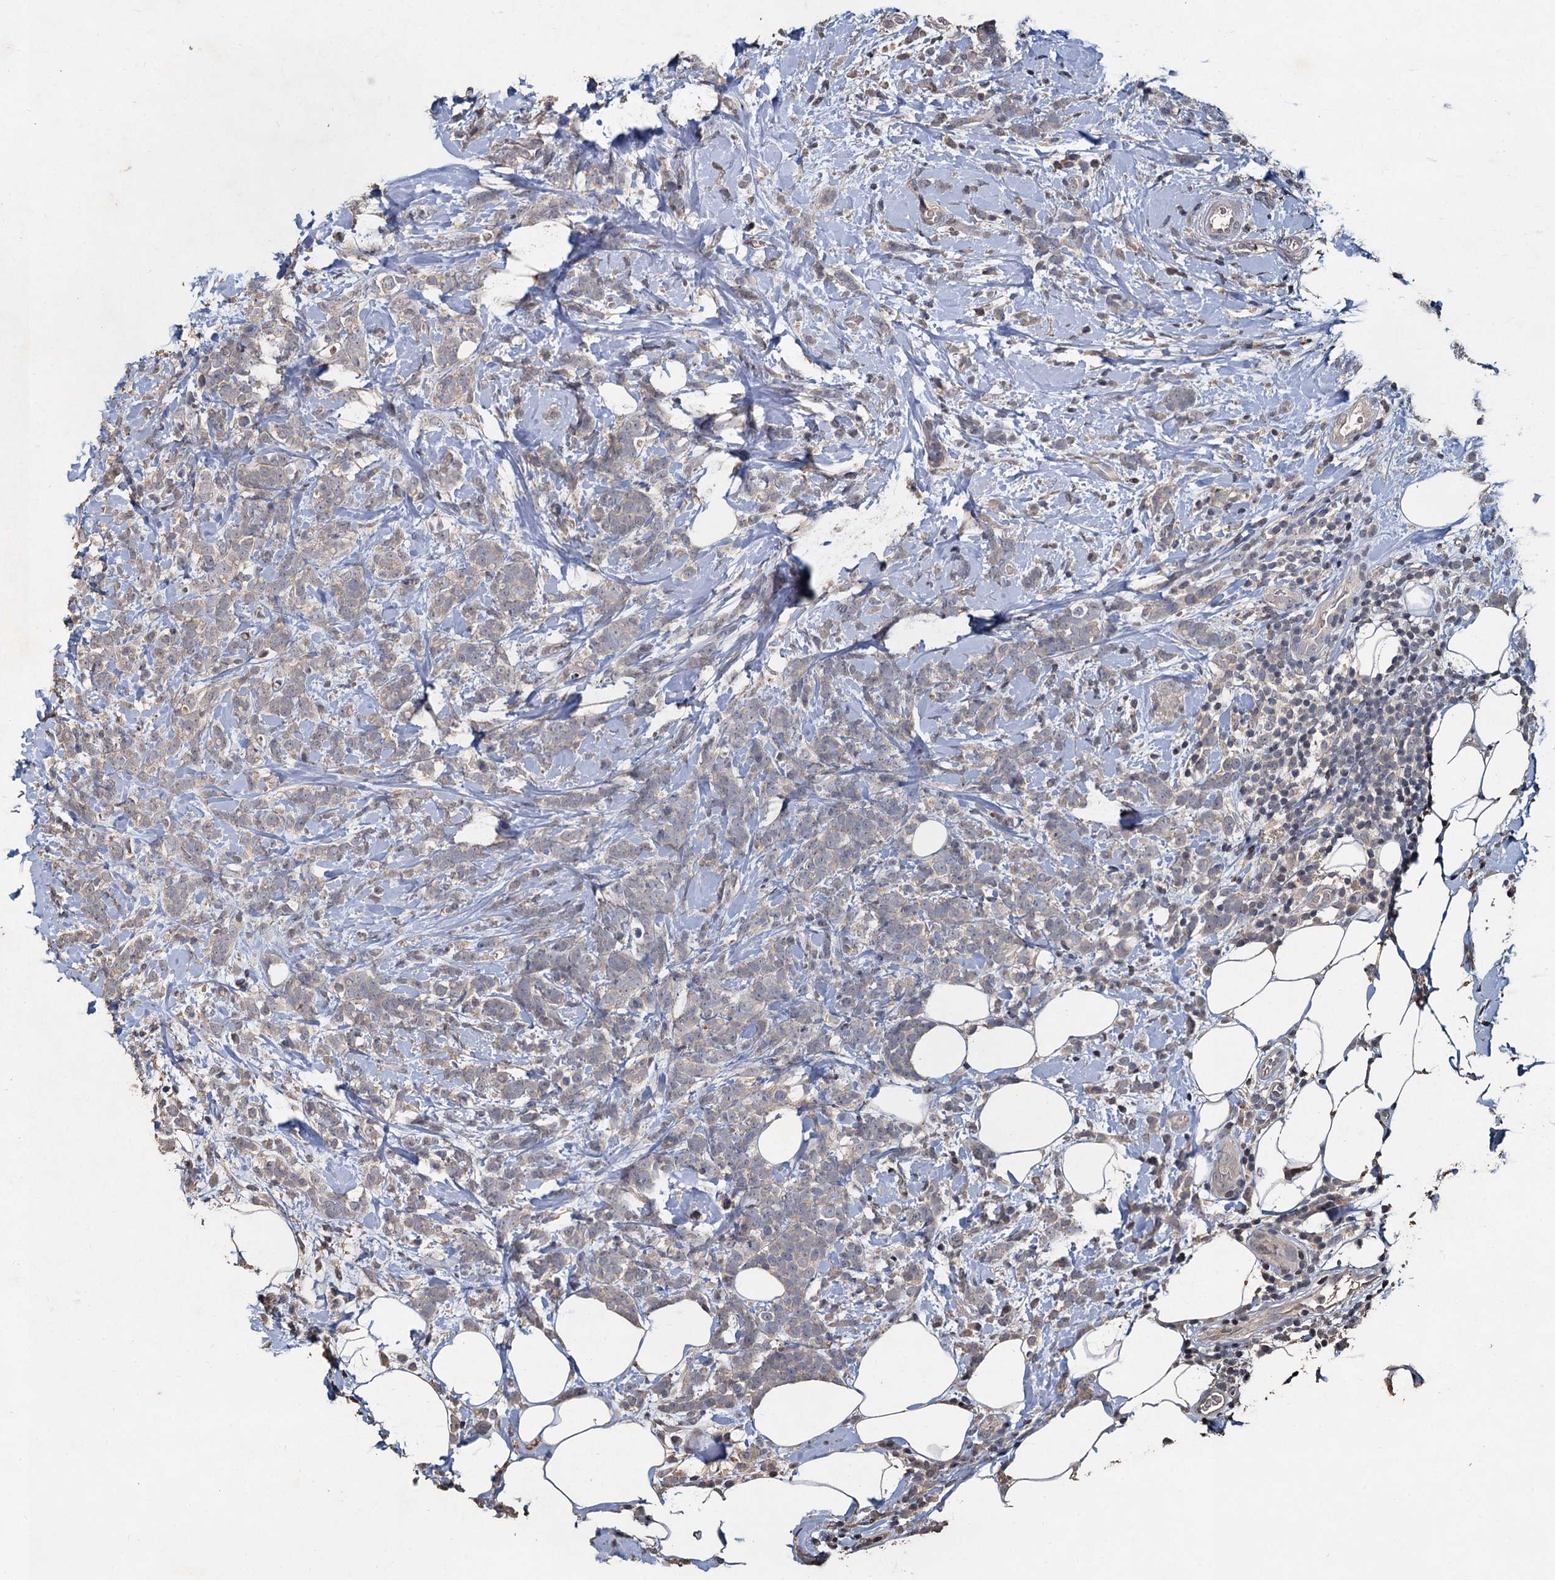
{"staining": {"intensity": "negative", "quantity": "none", "location": "none"}, "tissue": "breast cancer", "cell_type": "Tumor cells", "image_type": "cancer", "snomed": [{"axis": "morphology", "description": "Lobular carcinoma"}, {"axis": "topography", "description": "Breast"}], "caption": "Breast lobular carcinoma was stained to show a protein in brown. There is no significant positivity in tumor cells. The staining is performed using DAB brown chromogen with nuclei counter-stained in using hematoxylin.", "gene": "CCDC61", "patient": {"sex": "female", "age": 58}}